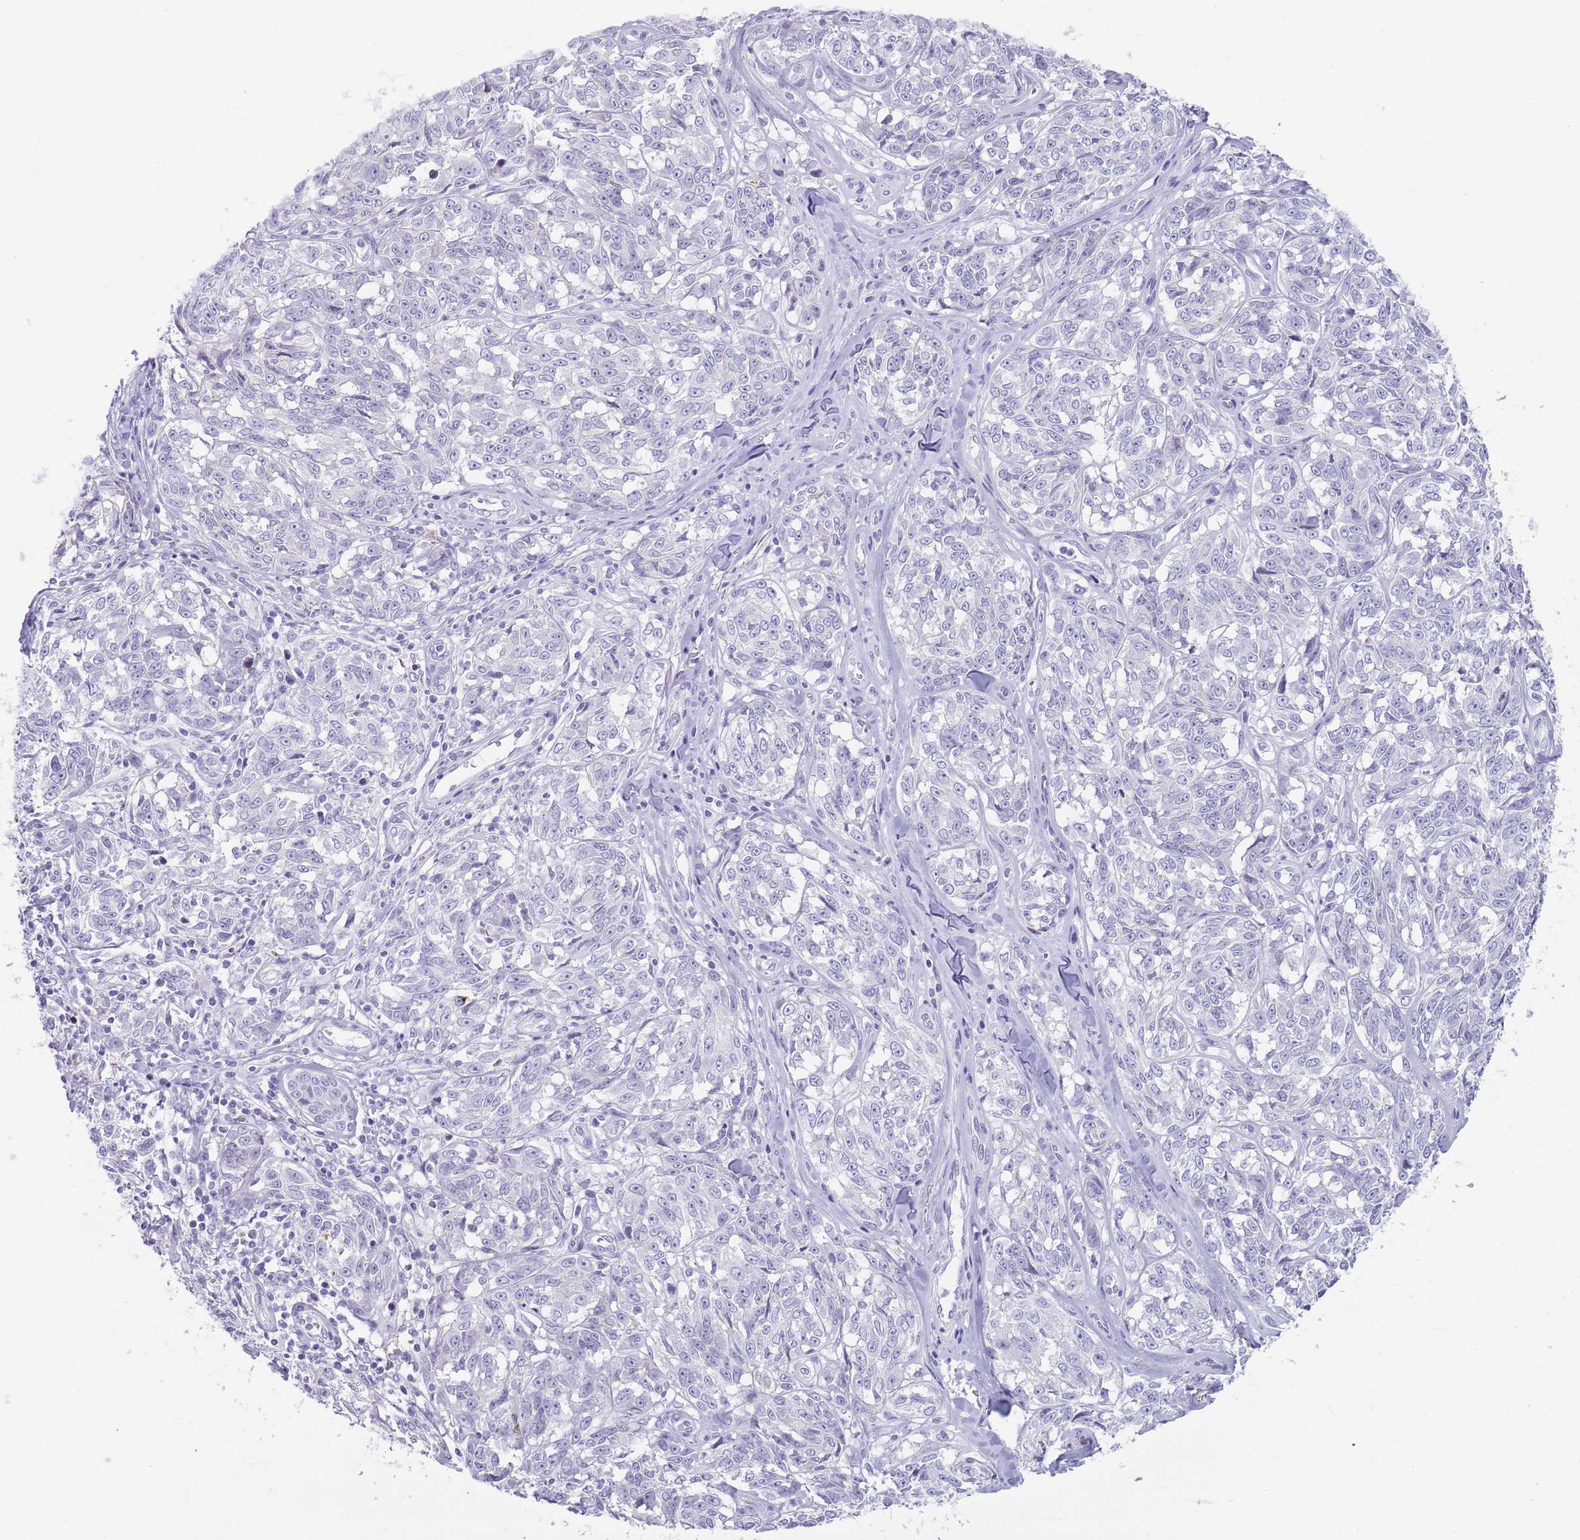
{"staining": {"intensity": "negative", "quantity": "none", "location": "none"}, "tissue": "melanoma", "cell_type": "Tumor cells", "image_type": "cancer", "snomed": [{"axis": "morphology", "description": "Normal tissue, NOS"}, {"axis": "morphology", "description": "Malignant melanoma, NOS"}, {"axis": "topography", "description": "Skin"}], "caption": "Human malignant melanoma stained for a protein using immunohistochemistry (IHC) shows no expression in tumor cells.", "gene": "HDAC8", "patient": {"sex": "female", "age": 64}}